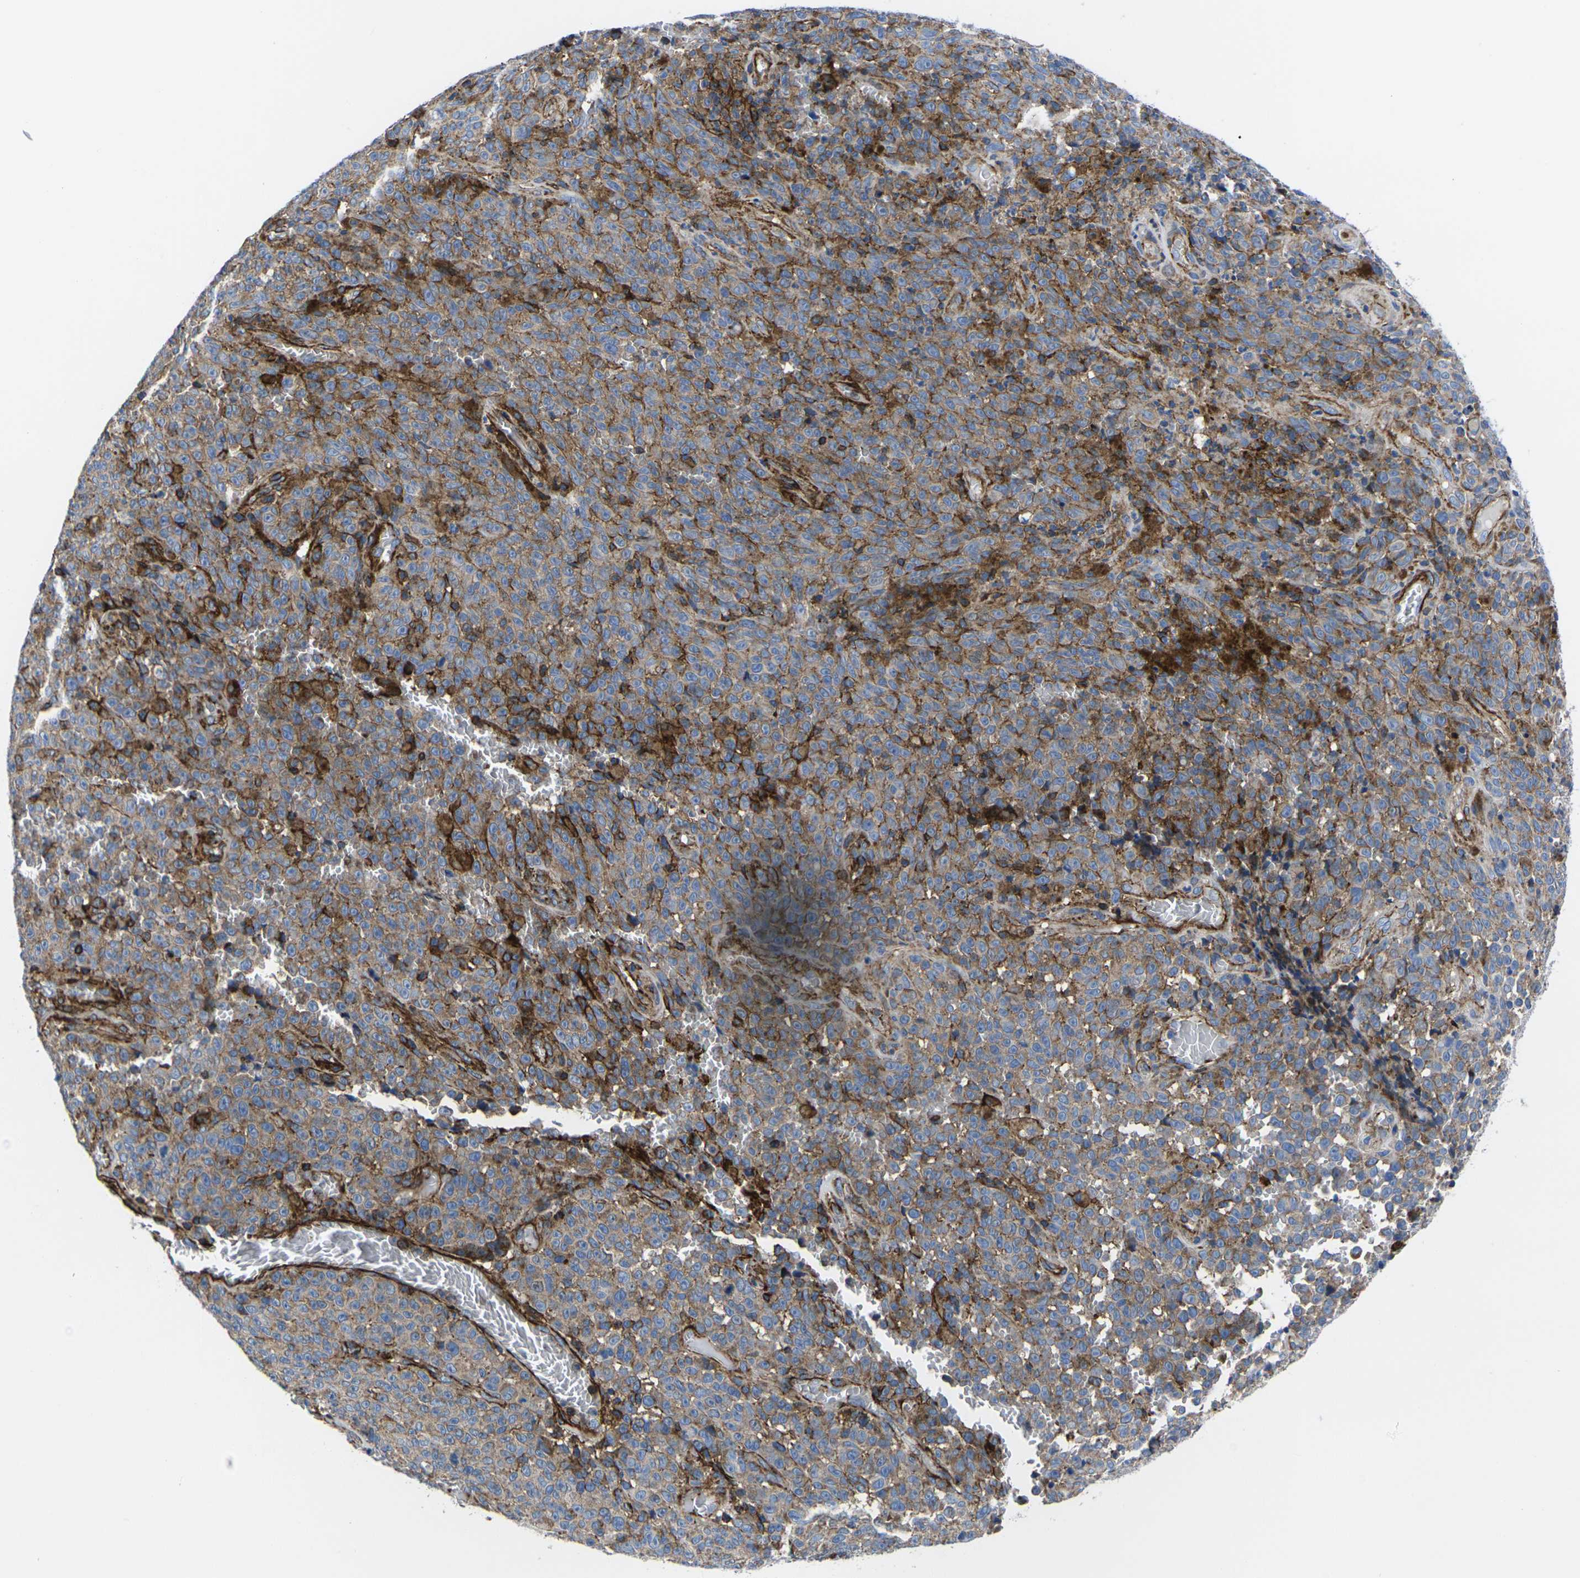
{"staining": {"intensity": "moderate", "quantity": ">75%", "location": "cytoplasmic/membranous"}, "tissue": "melanoma", "cell_type": "Tumor cells", "image_type": "cancer", "snomed": [{"axis": "morphology", "description": "Malignant melanoma, NOS"}, {"axis": "topography", "description": "Skin"}], "caption": "This is an image of immunohistochemistry staining of melanoma, which shows moderate staining in the cytoplasmic/membranous of tumor cells.", "gene": "GPR4", "patient": {"sex": "female", "age": 82}}